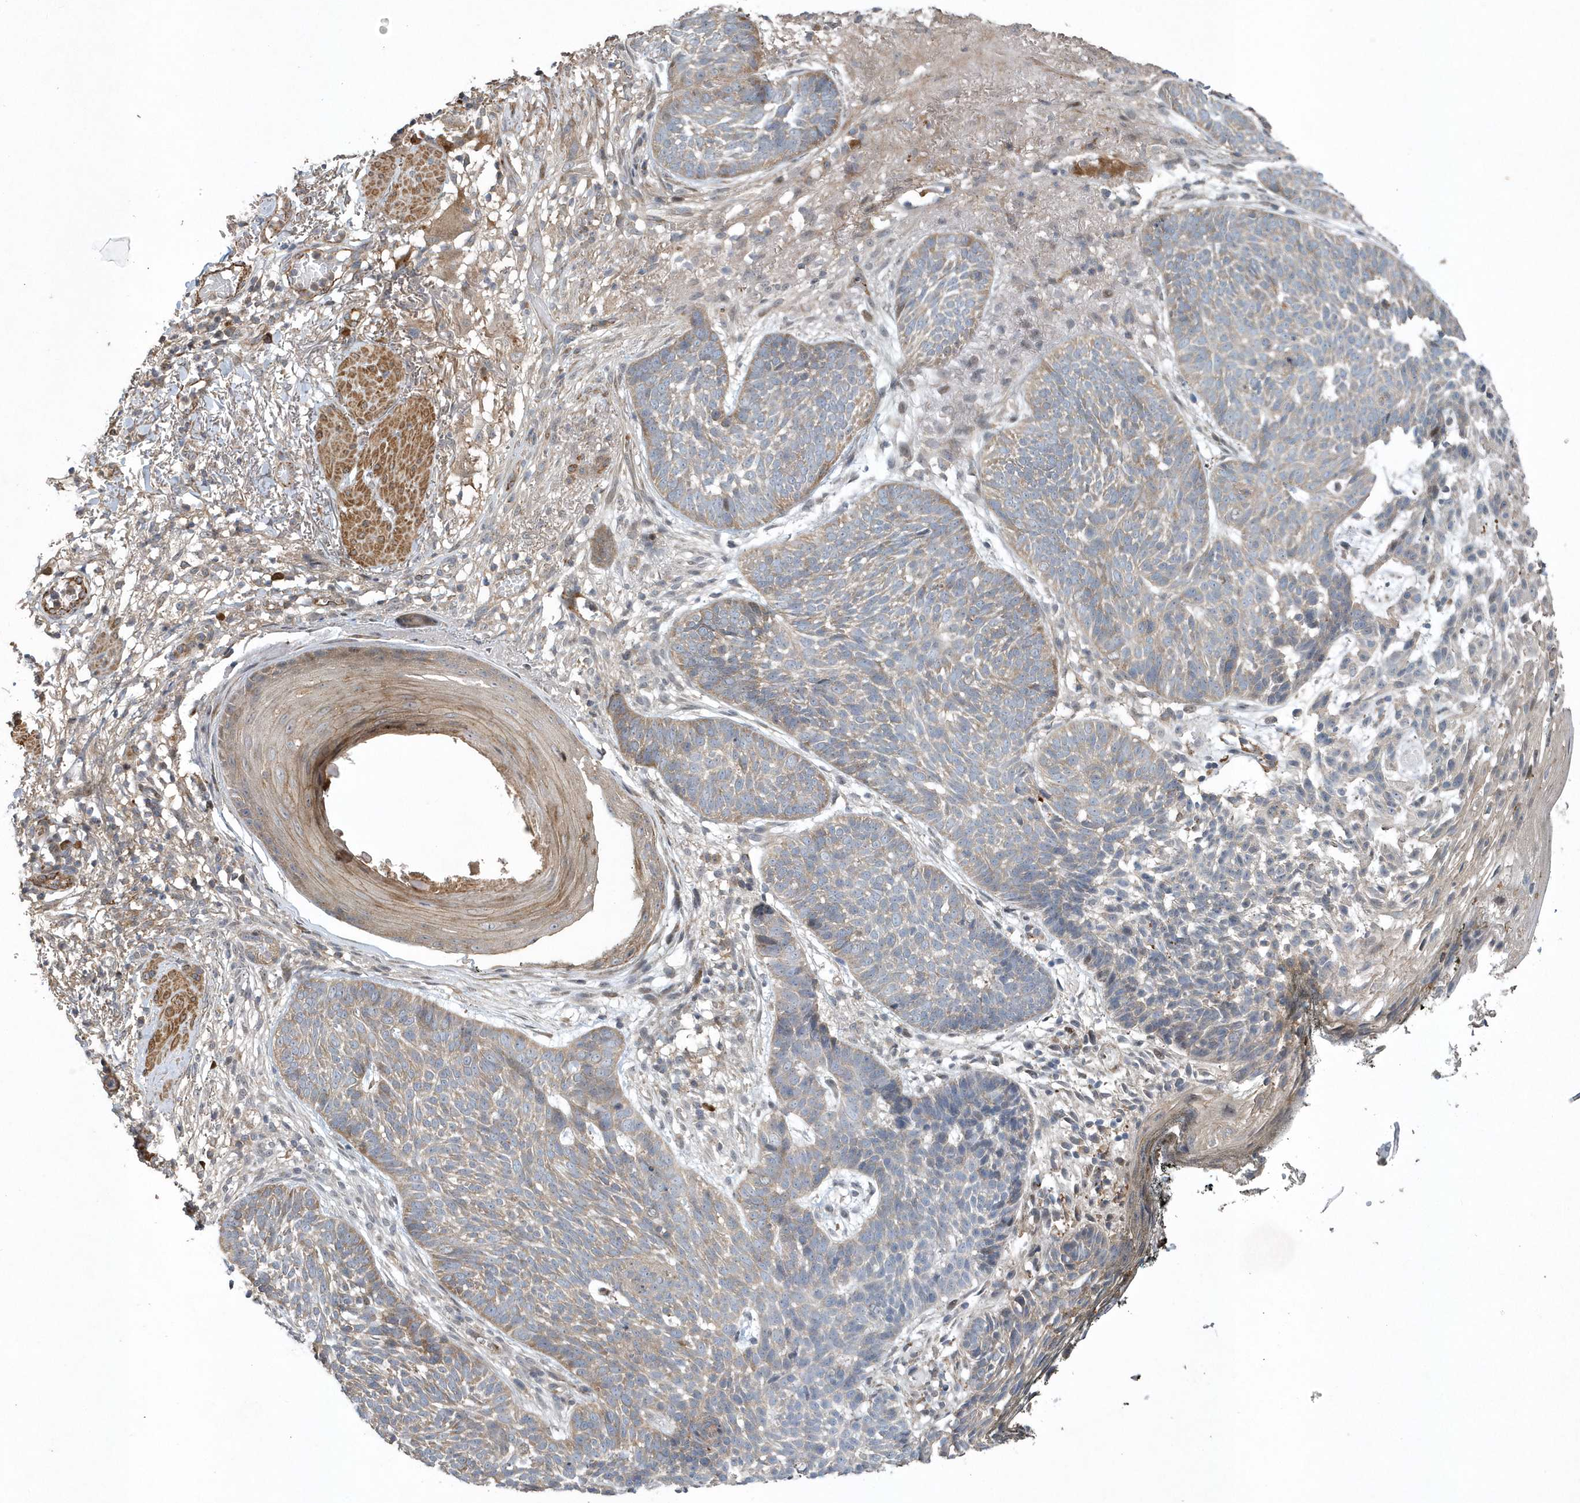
{"staining": {"intensity": "weak", "quantity": ">75%", "location": "cytoplasmic/membranous"}, "tissue": "skin cancer", "cell_type": "Tumor cells", "image_type": "cancer", "snomed": [{"axis": "morphology", "description": "Normal tissue, NOS"}, {"axis": "morphology", "description": "Basal cell carcinoma"}, {"axis": "topography", "description": "Skin"}], "caption": "Immunohistochemistry staining of skin cancer (basal cell carcinoma), which displays low levels of weak cytoplasmic/membranous staining in approximately >75% of tumor cells indicating weak cytoplasmic/membranous protein expression. The staining was performed using DAB (3,3'-diaminobenzidine) (brown) for protein detection and nuclei were counterstained in hematoxylin (blue).", "gene": "N4BP2", "patient": {"sex": "male", "age": 64}}